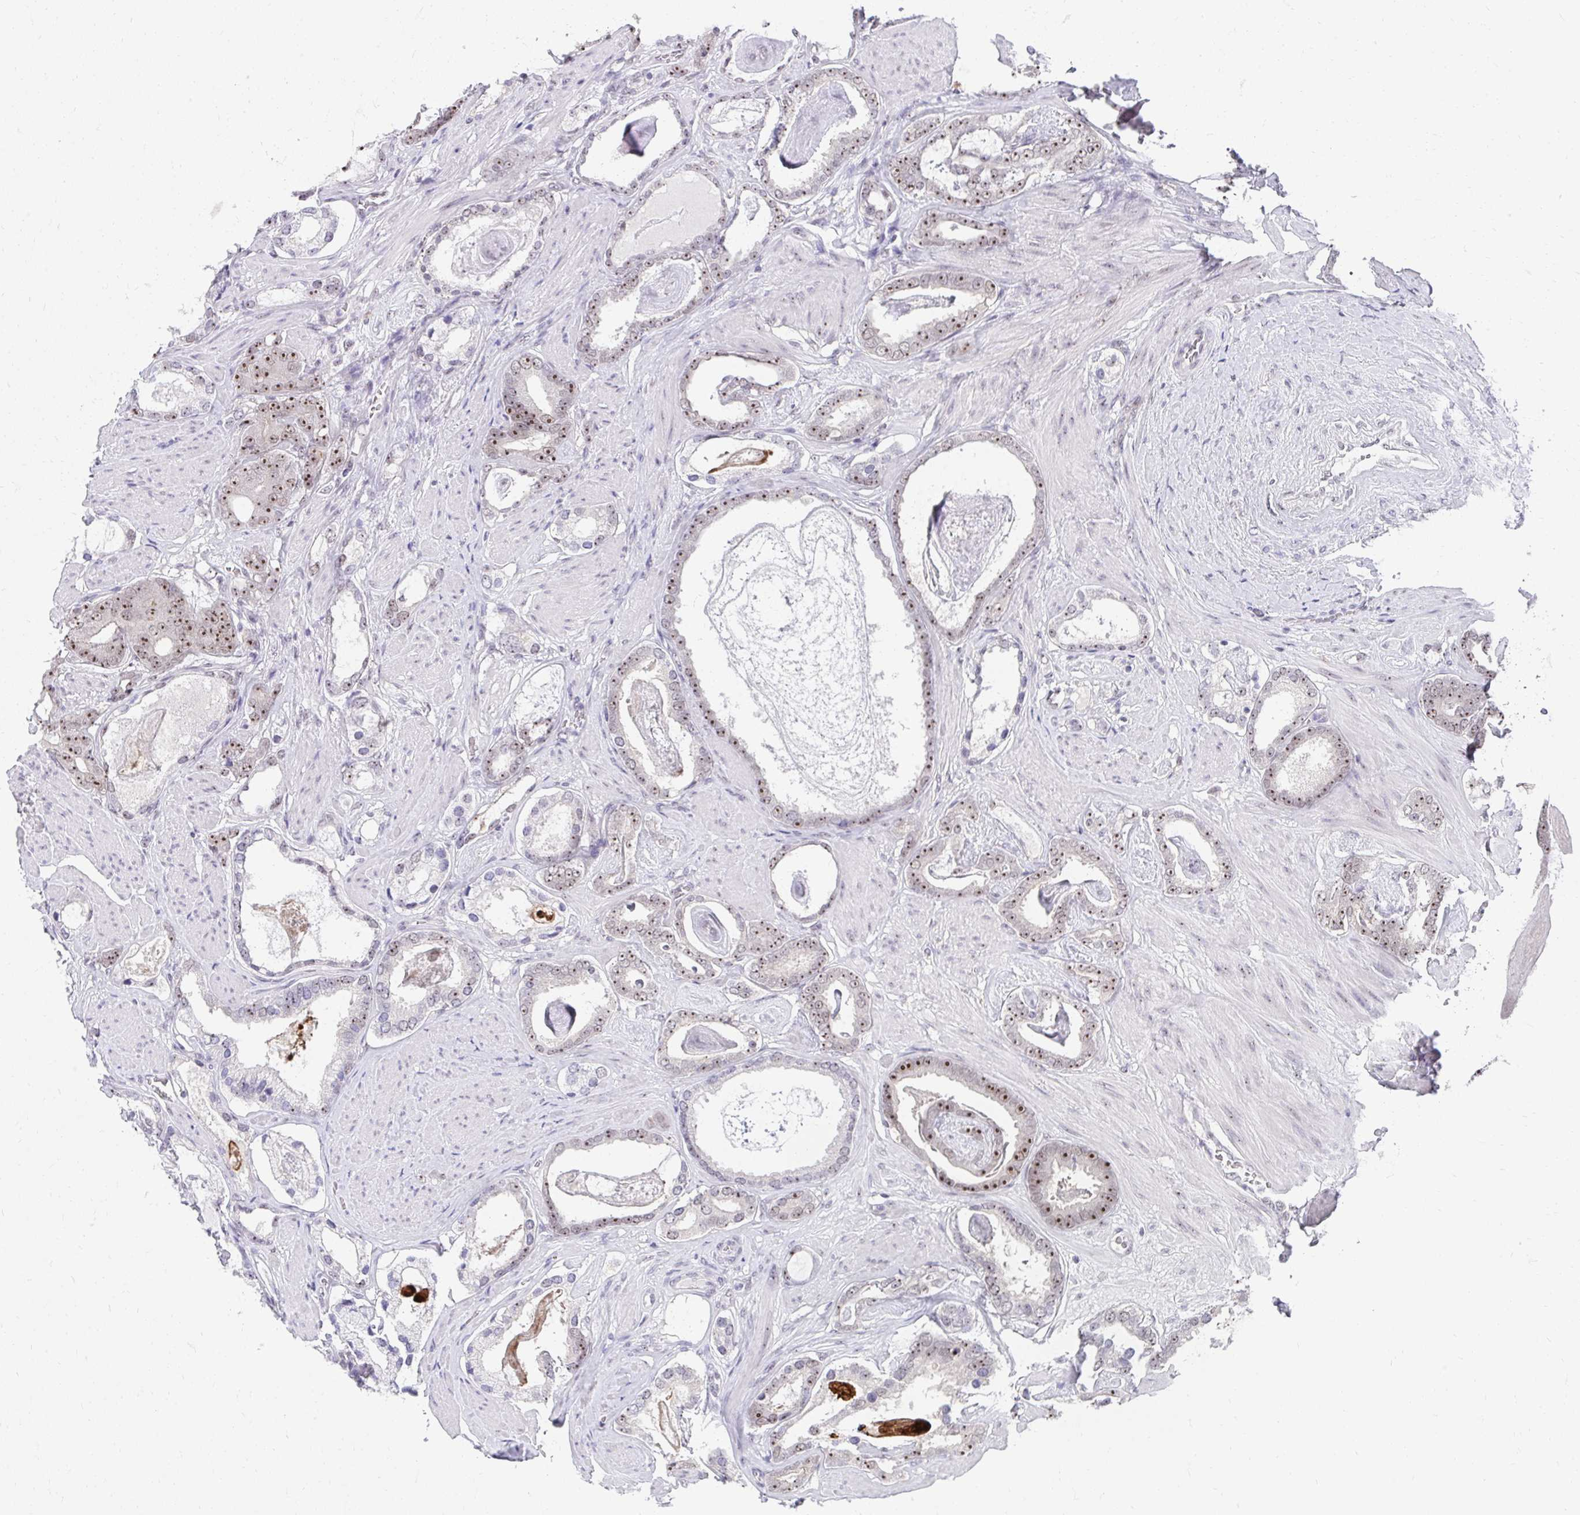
{"staining": {"intensity": "moderate", "quantity": "25%-75%", "location": "nuclear"}, "tissue": "prostate cancer", "cell_type": "Tumor cells", "image_type": "cancer", "snomed": [{"axis": "morphology", "description": "Adenocarcinoma, High grade"}, {"axis": "topography", "description": "Prostate"}], "caption": "Prostate cancer tissue reveals moderate nuclear staining in about 25%-75% of tumor cells, visualized by immunohistochemistry.", "gene": "HIRA", "patient": {"sex": "male", "age": 63}}